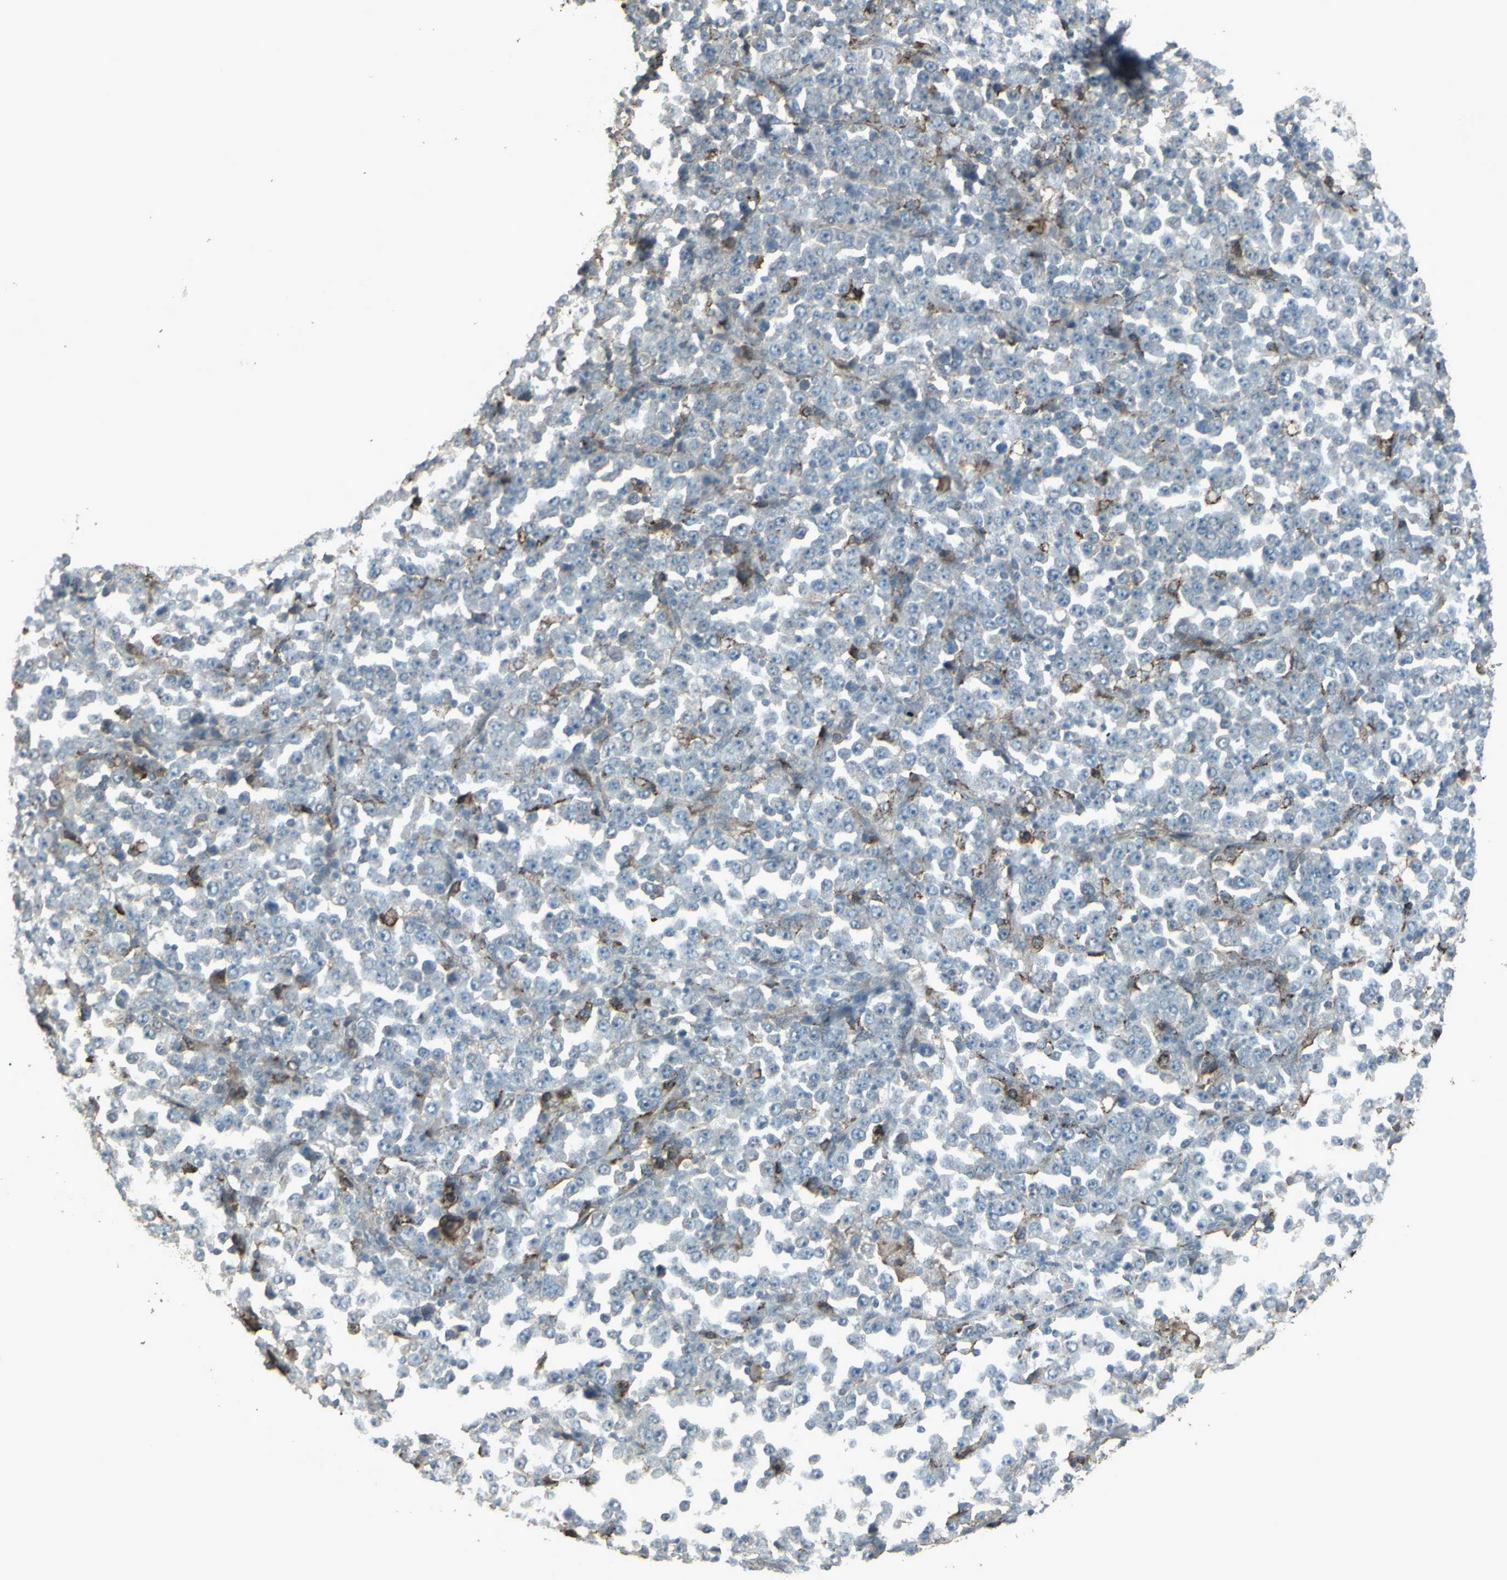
{"staining": {"intensity": "negative", "quantity": "none", "location": "none"}, "tissue": "stomach cancer", "cell_type": "Tumor cells", "image_type": "cancer", "snomed": [{"axis": "morphology", "description": "Normal tissue, NOS"}, {"axis": "morphology", "description": "Adenocarcinoma, NOS"}, {"axis": "topography", "description": "Stomach, upper"}, {"axis": "topography", "description": "Stomach"}], "caption": "This photomicrograph is of stomach cancer (adenocarcinoma) stained with immunohistochemistry to label a protein in brown with the nuclei are counter-stained blue. There is no positivity in tumor cells.", "gene": "SMO", "patient": {"sex": "male", "age": 59}}